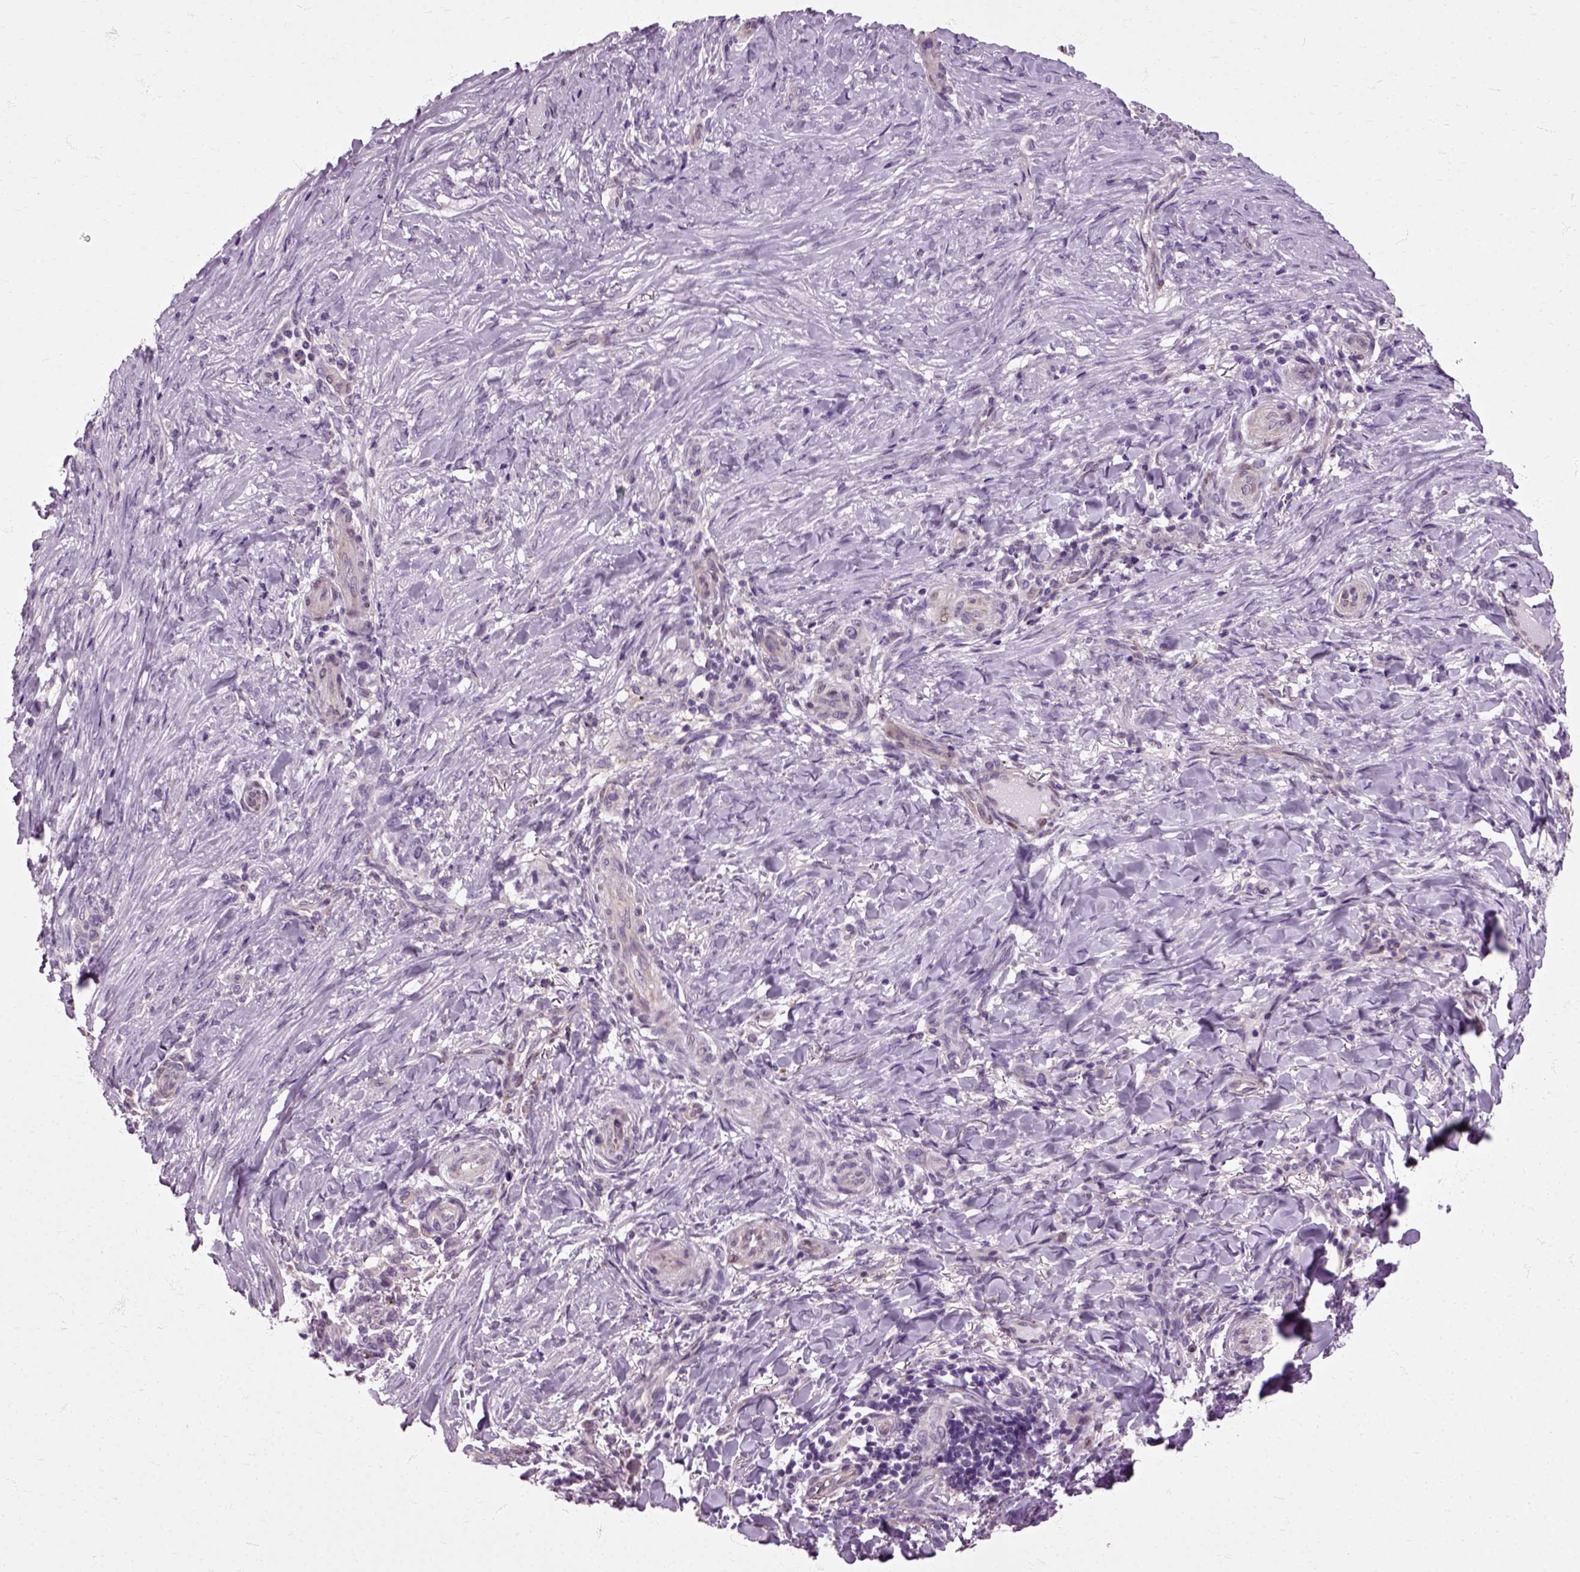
{"staining": {"intensity": "weak", "quantity": "<25%", "location": "cytoplasmic/membranous"}, "tissue": "skin cancer", "cell_type": "Tumor cells", "image_type": "cancer", "snomed": [{"axis": "morphology", "description": "Basal cell carcinoma"}, {"axis": "topography", "description": "Skin"}], "caption": "Tumor cells are negative for protein expression in human skin cancer.", "gene": "HSPA2", "patient": {"sex": "female", "age": 69}}